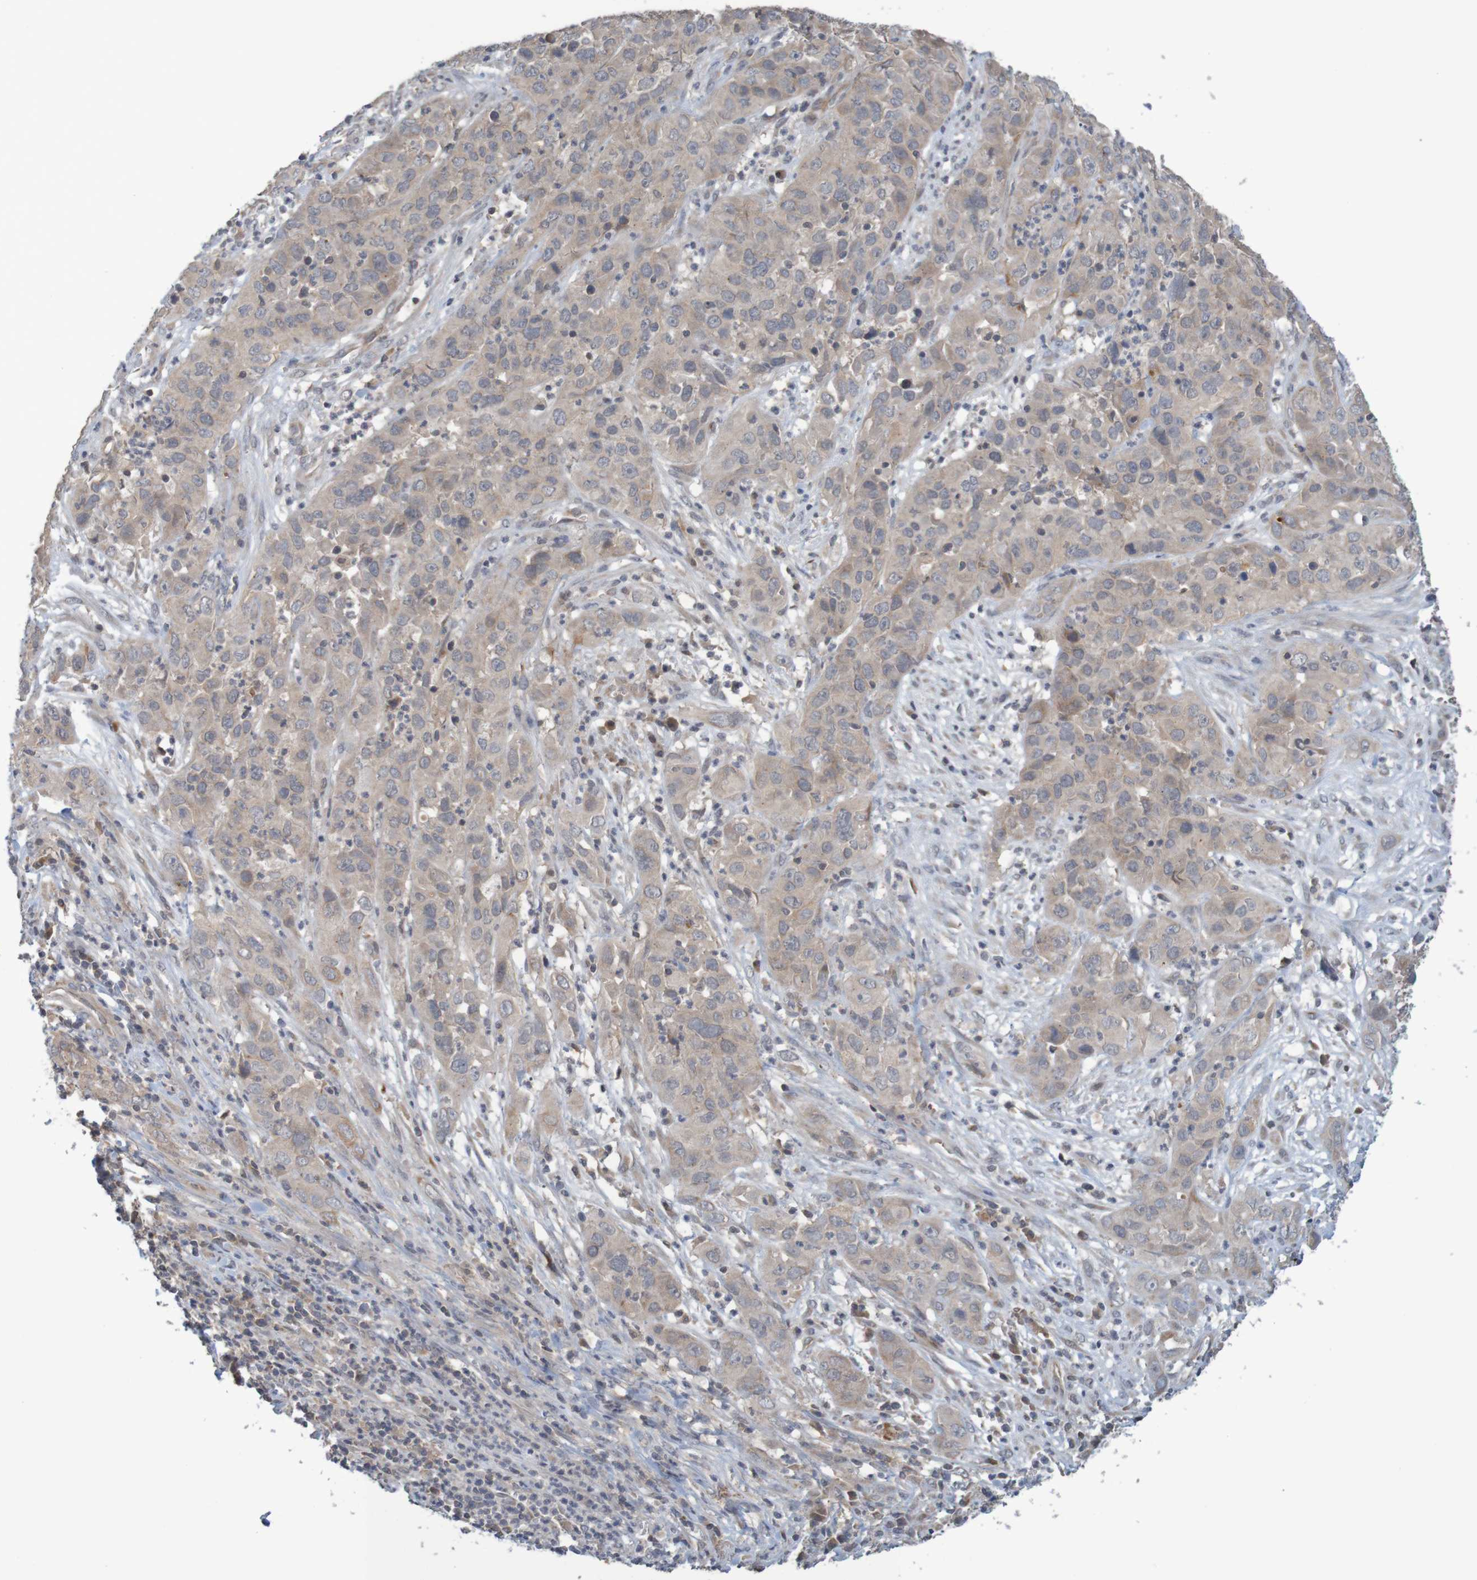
{"staining": {"intensity": "weak", "quantity": ">75%", "location": "cytoplasmic/membranous"}, "tissue": "cervical cancer", "cell_type": "Tumor cells", "image_type": "cancer", "snomed": [{"axis": "morphology", "description": "Squamous cell carcinoma, NOS"}, {"axis": "topography", "description": "Cervix"}], "caption": "A brown stain highlights weak cytoplasmic/membranous staining of a protein in cervical cancer (squamous cell carcinoma) tumor cells.", "gene": "ANKK1", "patient": {"sex": "female", "age": 32}}